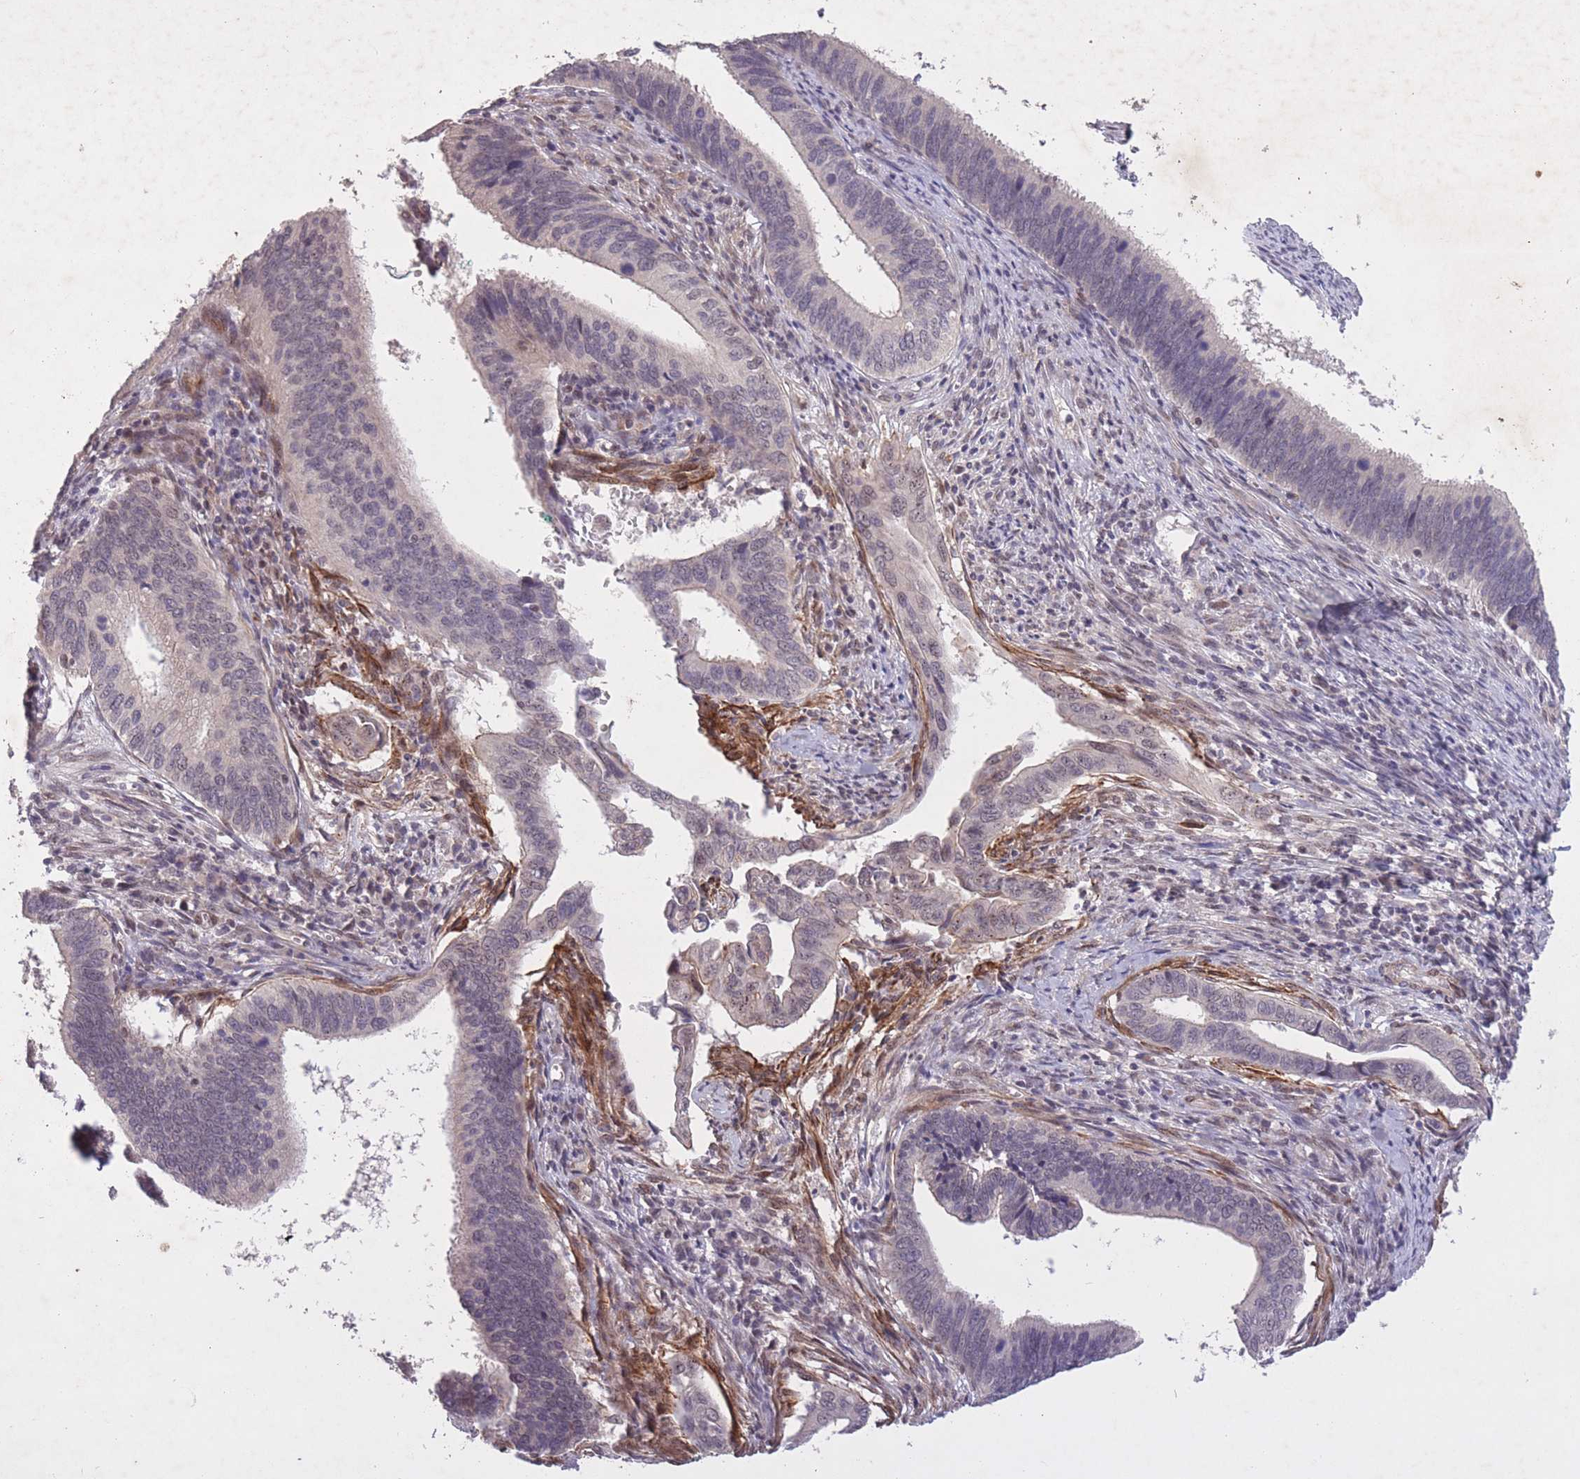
{"staining": {"intensity": "weak", "quantity": "<25%", "location": "nuclear"}, "tissue": "cervical cancer", "cell_type": "Tumor cells", "image_type": "cancer", "snomed": [{"axis": "morphology", "description": "Adenocarcinoma, NOS"}, {"axis": "topography", "description": "Cervix"}], "caption": "A micrograph of adenocarcinoma (cervical) stained for a protein displays no brown staining in tumor cells.", "gene": "CBX6", "patient": {"sex": "female", "age": 42}}